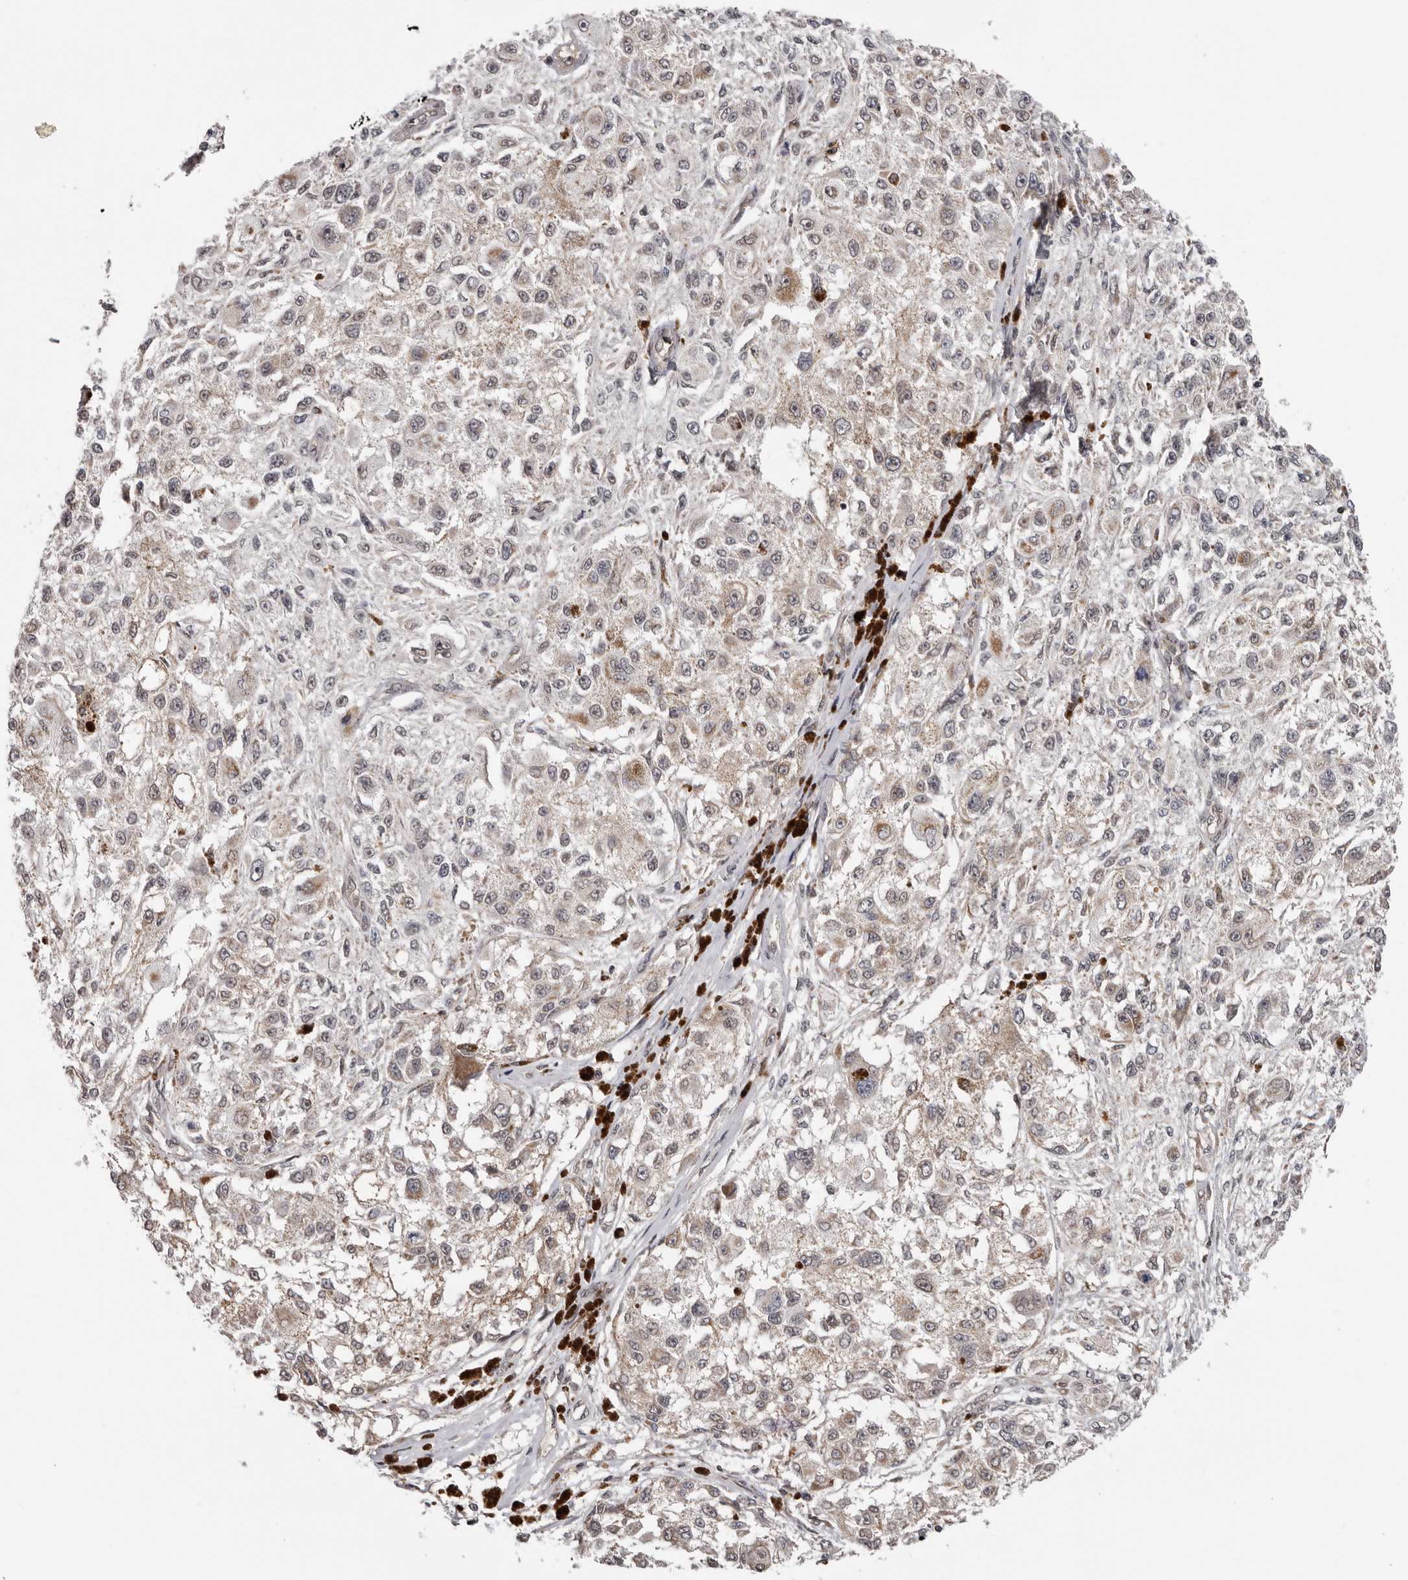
{"staining": {"intensity": "negative", "quantity": "none", "location": "none"}, "tissue": "melanoma", "cell_type": "Tumor cells", "image_type": "cancer", "snomed": [{"axis": "morphology", "description": "Necrosis, NOS"}, {"axis": "morphology", "description": "Malignant melanoma, NOS"}, {"axis": "topography", "description": "Skin"}], "caption": "The IHC histopathology image has no significant expression in tumor cells of melanoma tissue. The staining was performed using DAB to visualize the protein expression in brown, while the nuclei were stained in blue with hematoxylin (Magnification: 20x).", "gene": "MOGAT2", "patient": {"sex": "female", "age": 87}}